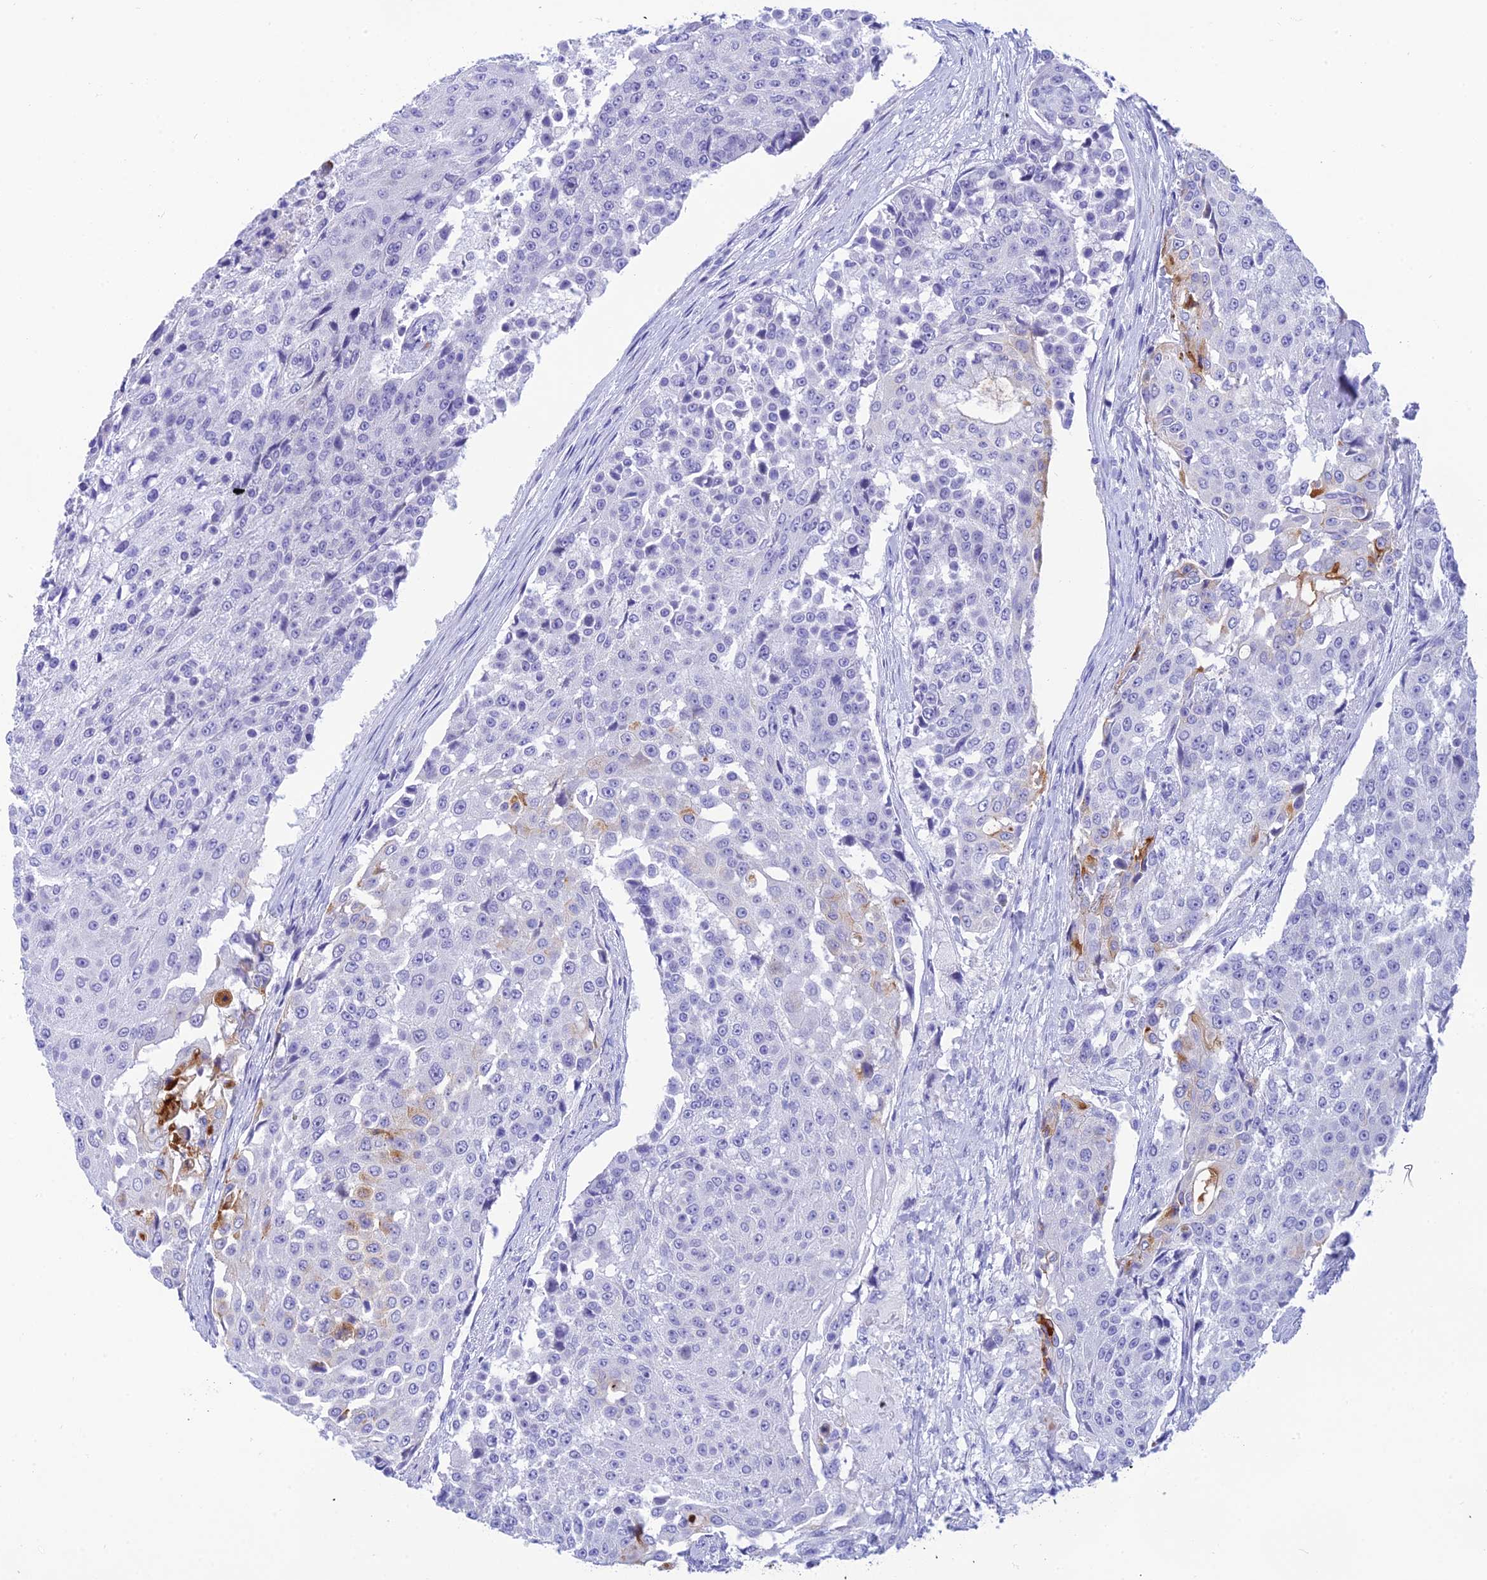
{"staining": {"intensity": "negative", "quantity": "none", "location": "none"}, "tissue": "urothelial cancer", "cell_type": "Tumor cells", "image_type": "cancer", "snomed": [{"axis": "morphology", "description": "Urothelial carcinoma, High grade"}, {"axis": "topography", "description": "Urinary bladder"}], "caption": "Immunohistochemical staining of high-grade urothelial carcinoma displays no significant positivity in tumor cells.", "gene": "KDELR3", "patient": {"sex": "female", "age": 63}}